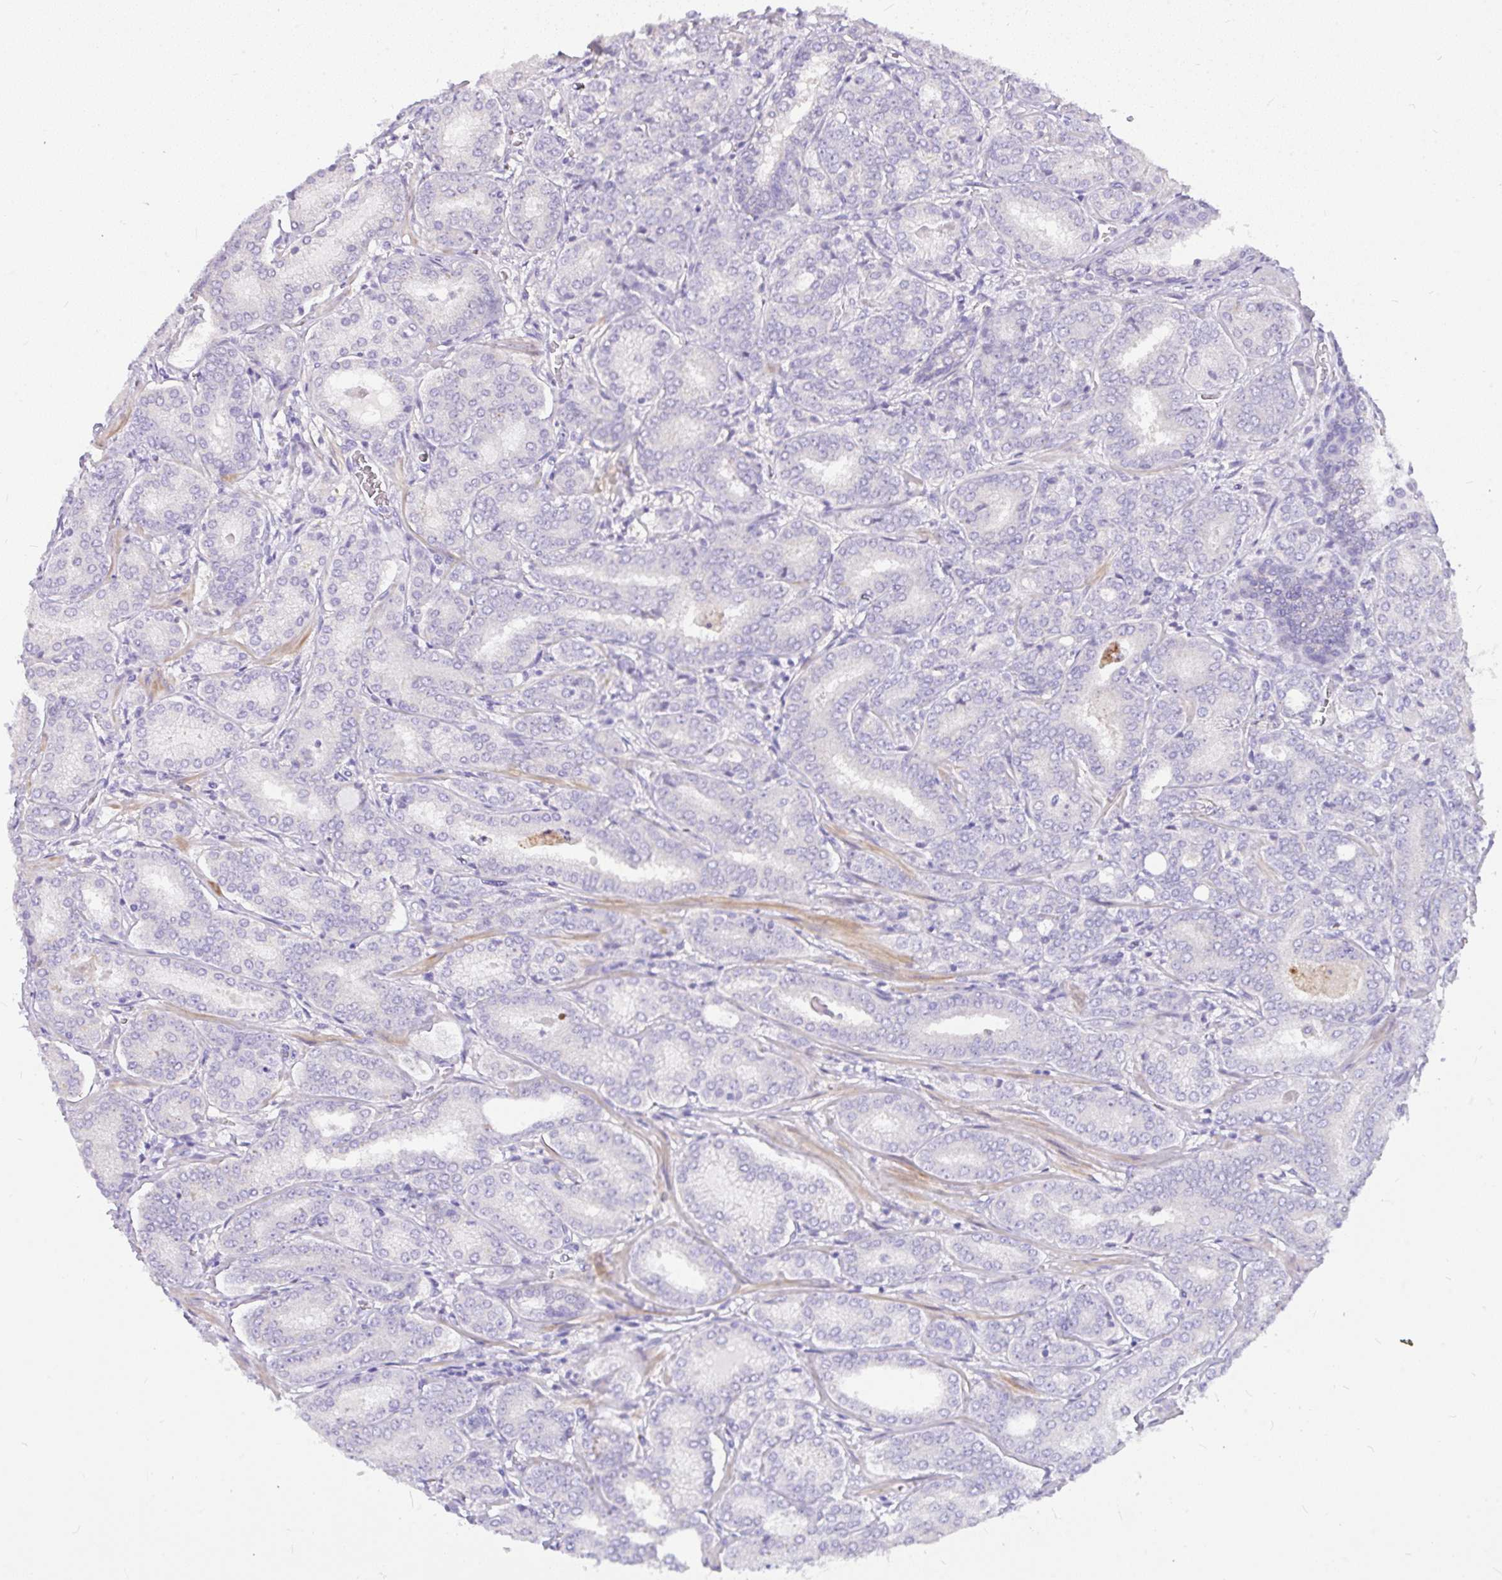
{"staining": {"intensity": "negative", "quantity": "none", "location": "none"}, "tissue": "prostate cancer", "cell_type": "Tumor cells", "image_type": "cancer", "snomed": [{"axis": "morphology", "description": "Adenocarcinoma, High grade"}, {"axis": "topography", "description": "Prostate"}], "caption": "High magnification brightfield microscopy of prostate cancer (adenocarcinoma (high-grade)) stained with DAB (3,3'-diaminobenzidine) (brown) and counterstained with hematoxylin (blue): tumor cells show no significant staining. (Stains: DAB (3,3'-diaminobenzidine) immunohistochemistry (IHC) with hematoxylin counter stain, Microscopy: brightfield microscopy at high magnification).", "gene": "MOCS1", "patient": {"sex": "male", "age": 72}}